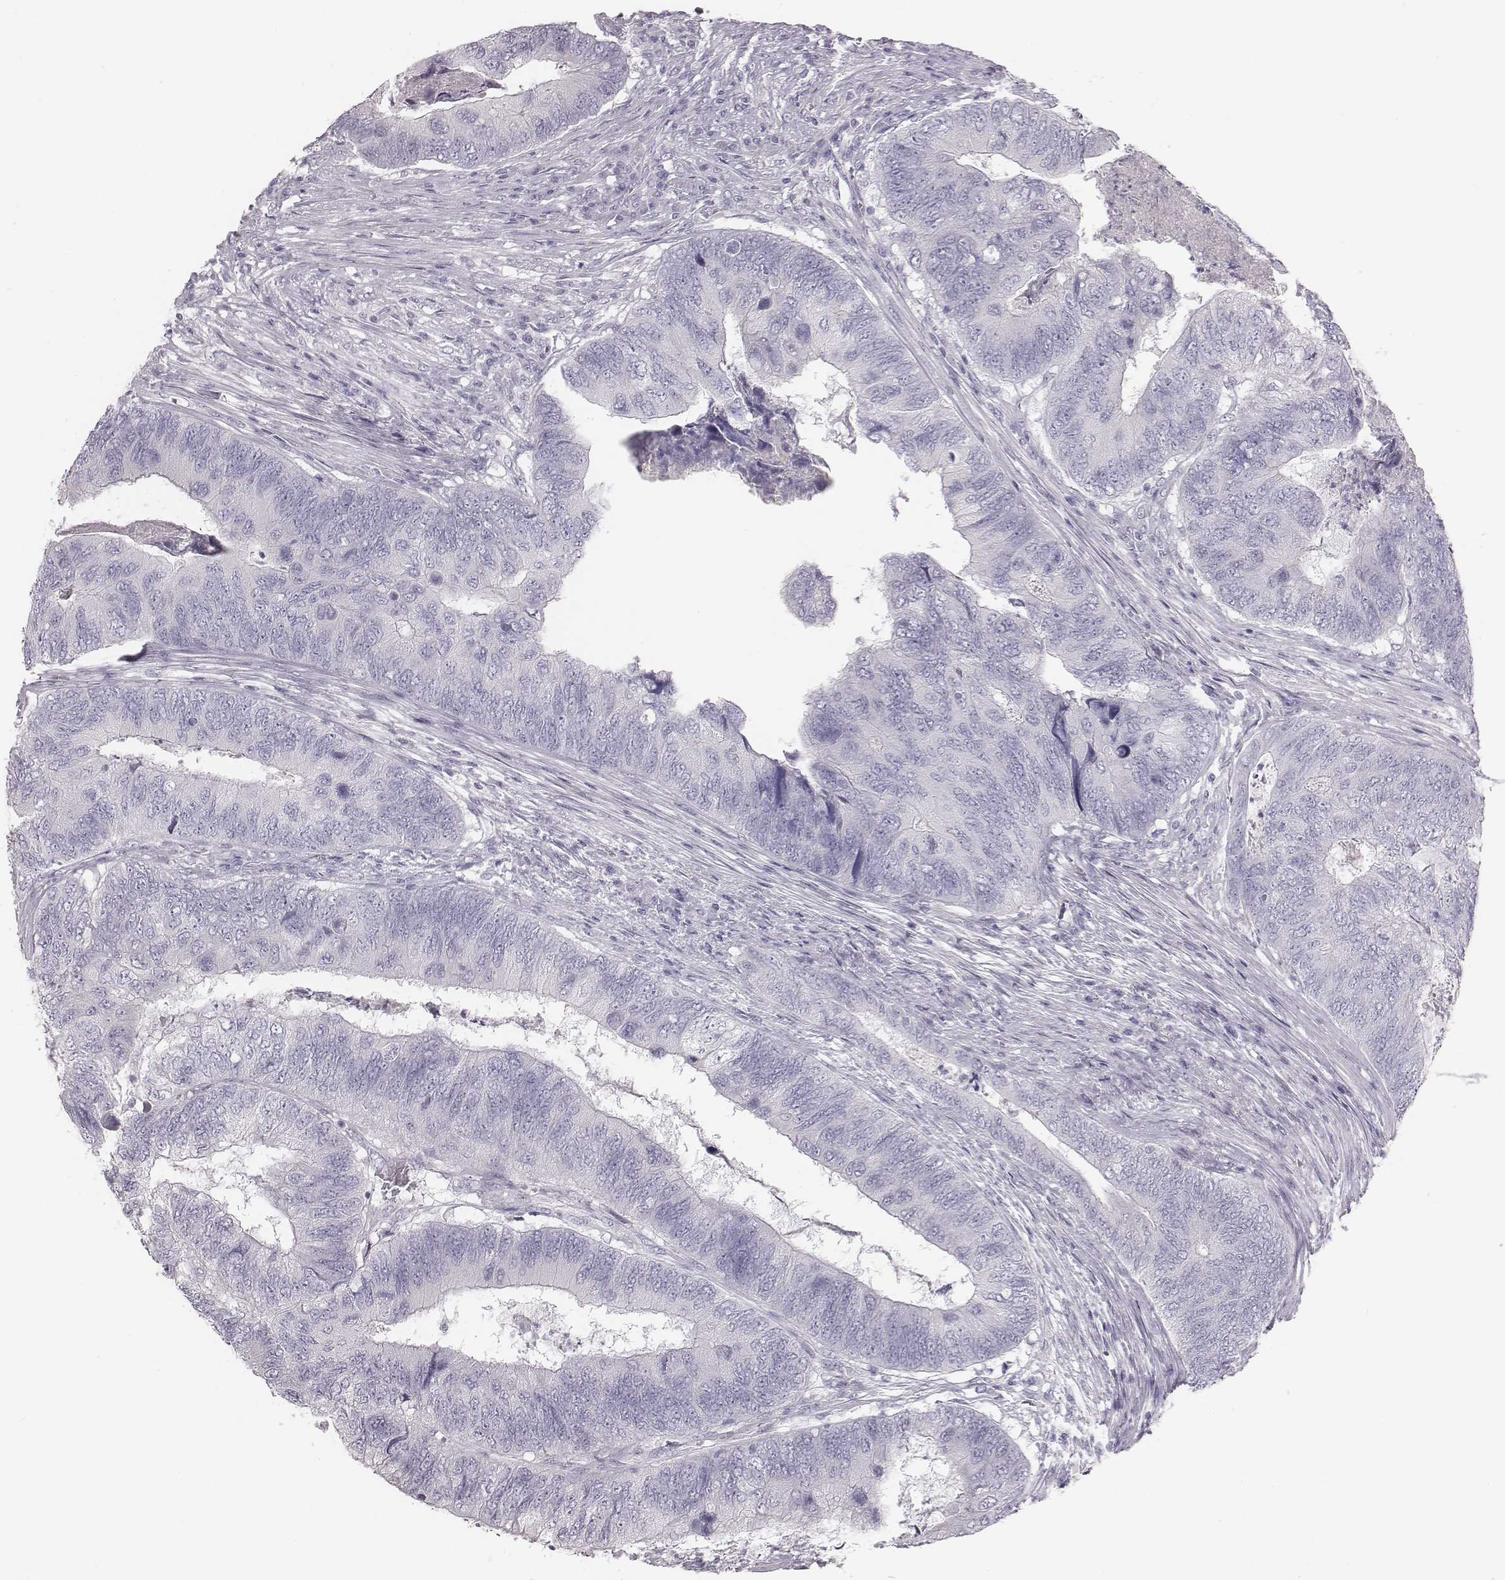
{"staining": {"intensity": "negative", "quantity": "none", "location": "none"}, "tissue": "colorectal cancer", "cell_type": "Tumor cells", "image_type": "cancer", "snomed": [{"axis": "morphology", "description": "Adenocarcinoma, NOS"}, {"axis": "topography", "description": "Colon"}], "caption": "An image of human colorectal cancer (adenocarcinoma) is negative for staining in tumor cells. The staining is performed using DAB brown chromogen with nuclei counter-stained in using hematoxylin.", "gene": "C6orf58", "patient": {"sex": "female", "age": 67}}